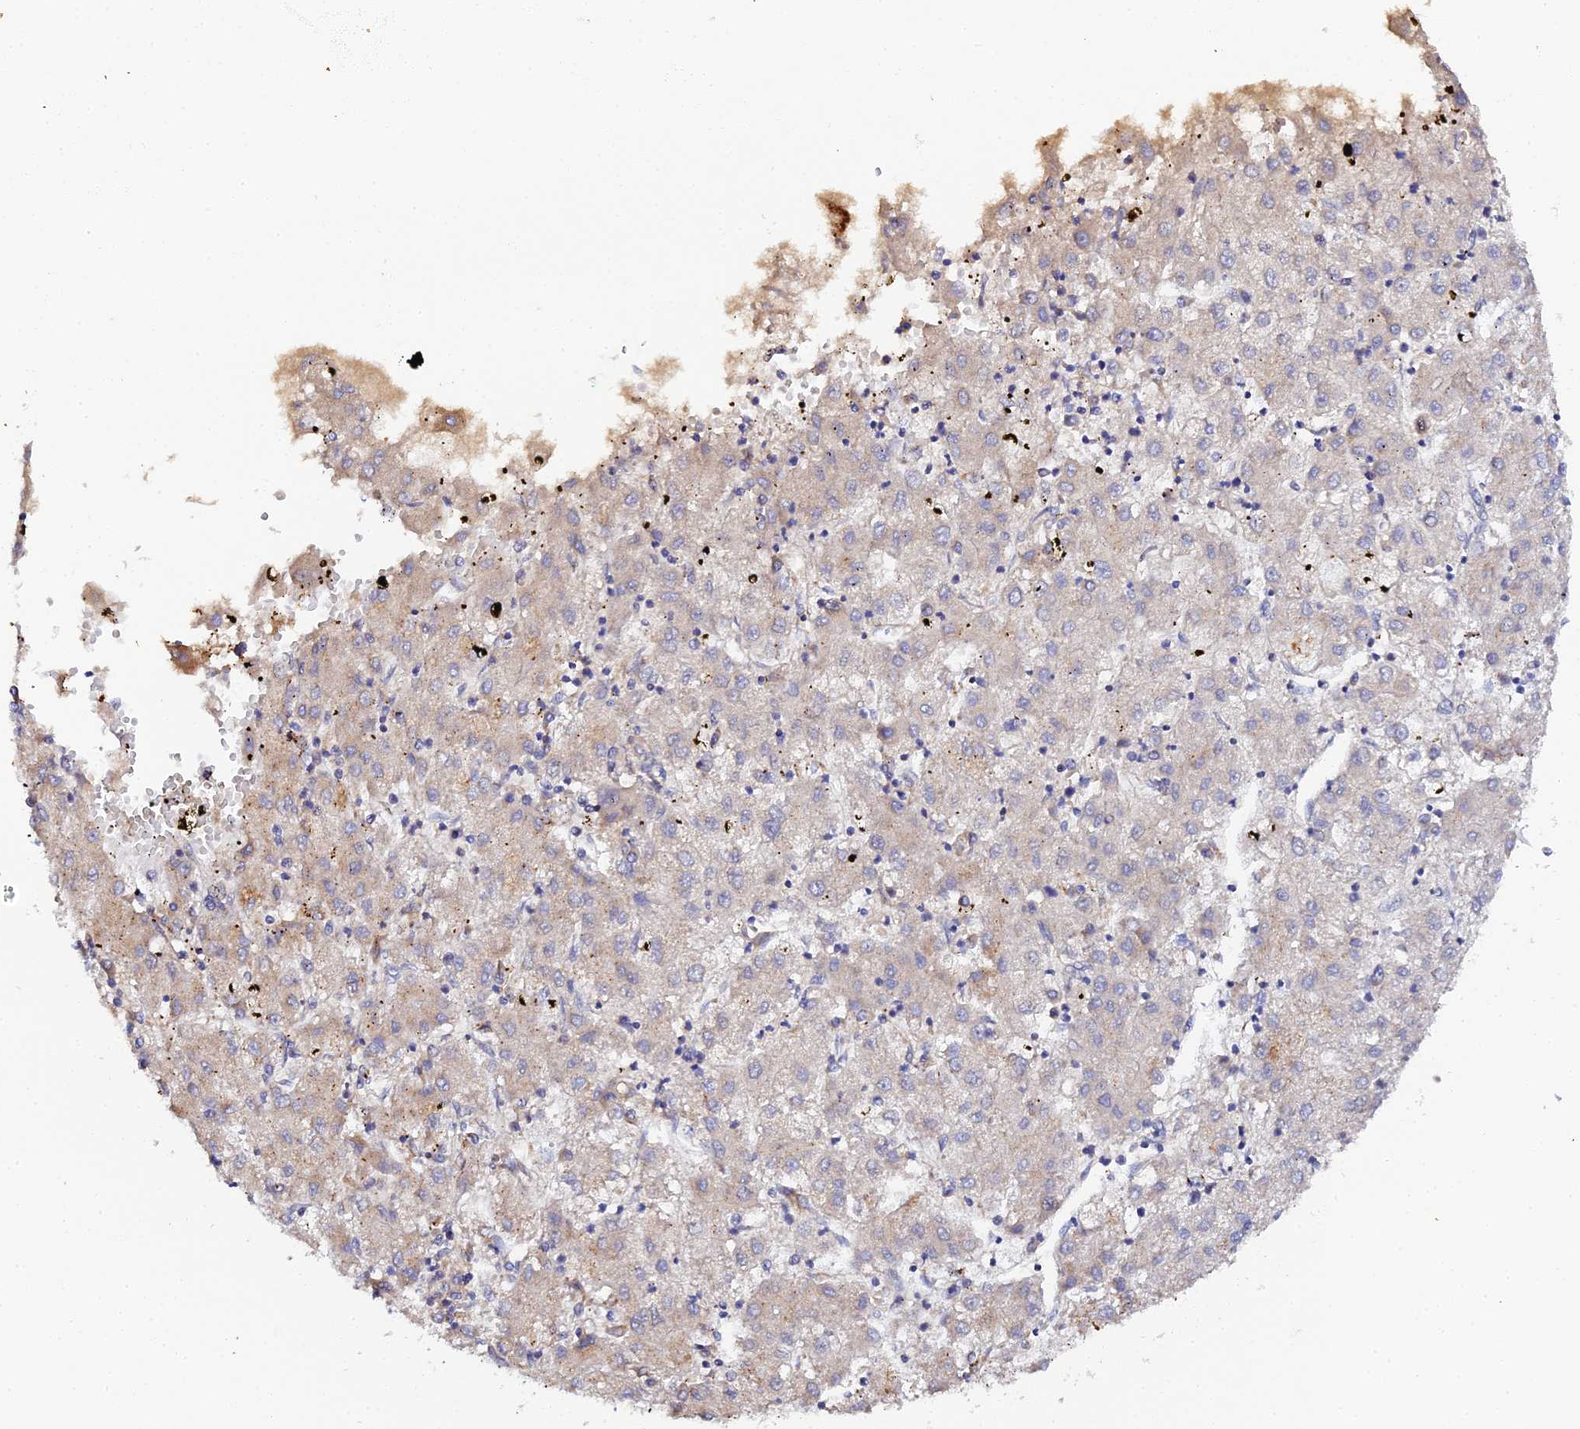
{"staining": {"intensity": "moderate", "quantity": "25%-75%", "location": "cytoplasmic/membranous"}, "tissue": "liver cancer", "cell_type": "Tumor cells", "image_type": "cancer", "snomed": [{"axis": "morphology", "description": "Carcinoma, Hepatocellular, NOS"}, {"axis": "topography", "description": "Liver"}], "caption": "Immunohistochemical staining of liver hepatocellular carcinoma displays medium levels of moderate cytoplasmic/membranous protein expression in about 25%-75% of tumor cells.", "gene": "SCX", "patient": {"sex": "male", "age": 72}}